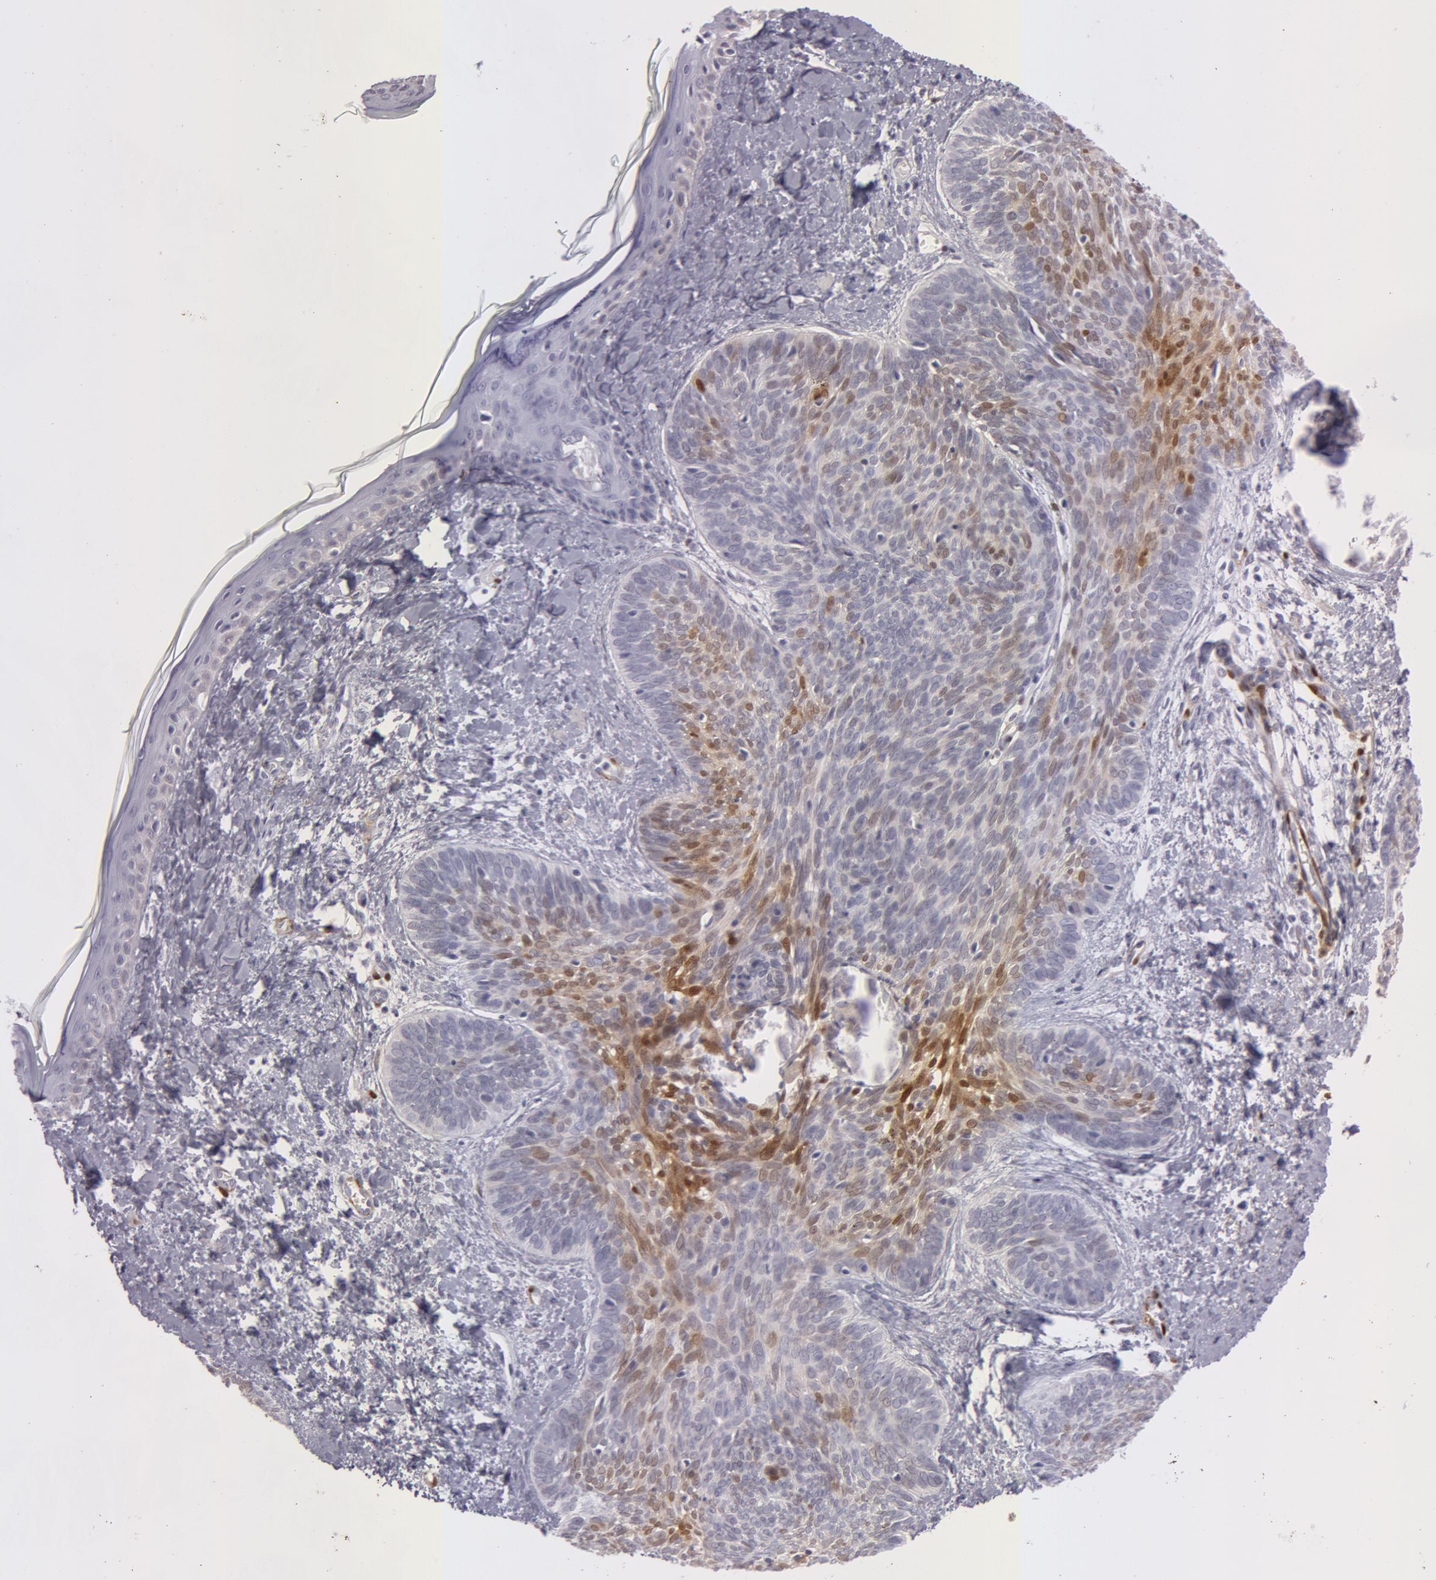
{"staining": {"intensity": "moderate", "quantity": "25%-75%", "location": "cytoplasmic/membranous"}, "tissue": "skin cancer", "cell_type": "Tumor cells", "image_type": "cancer", "snomed": [{"axis": "morphology", "description": "Basal cell carcinoma"}, {"axis": "topography", "description": "Skin"}], "caption": "Protein analysis of skin cancer (basal cell carcinoma) tissue displays moderate cytoplasmic/membranous positivity in about 25%-75% of tumor cells.", "gene": "TAGLN", "patient": {"sex": "female", "age": 81}}